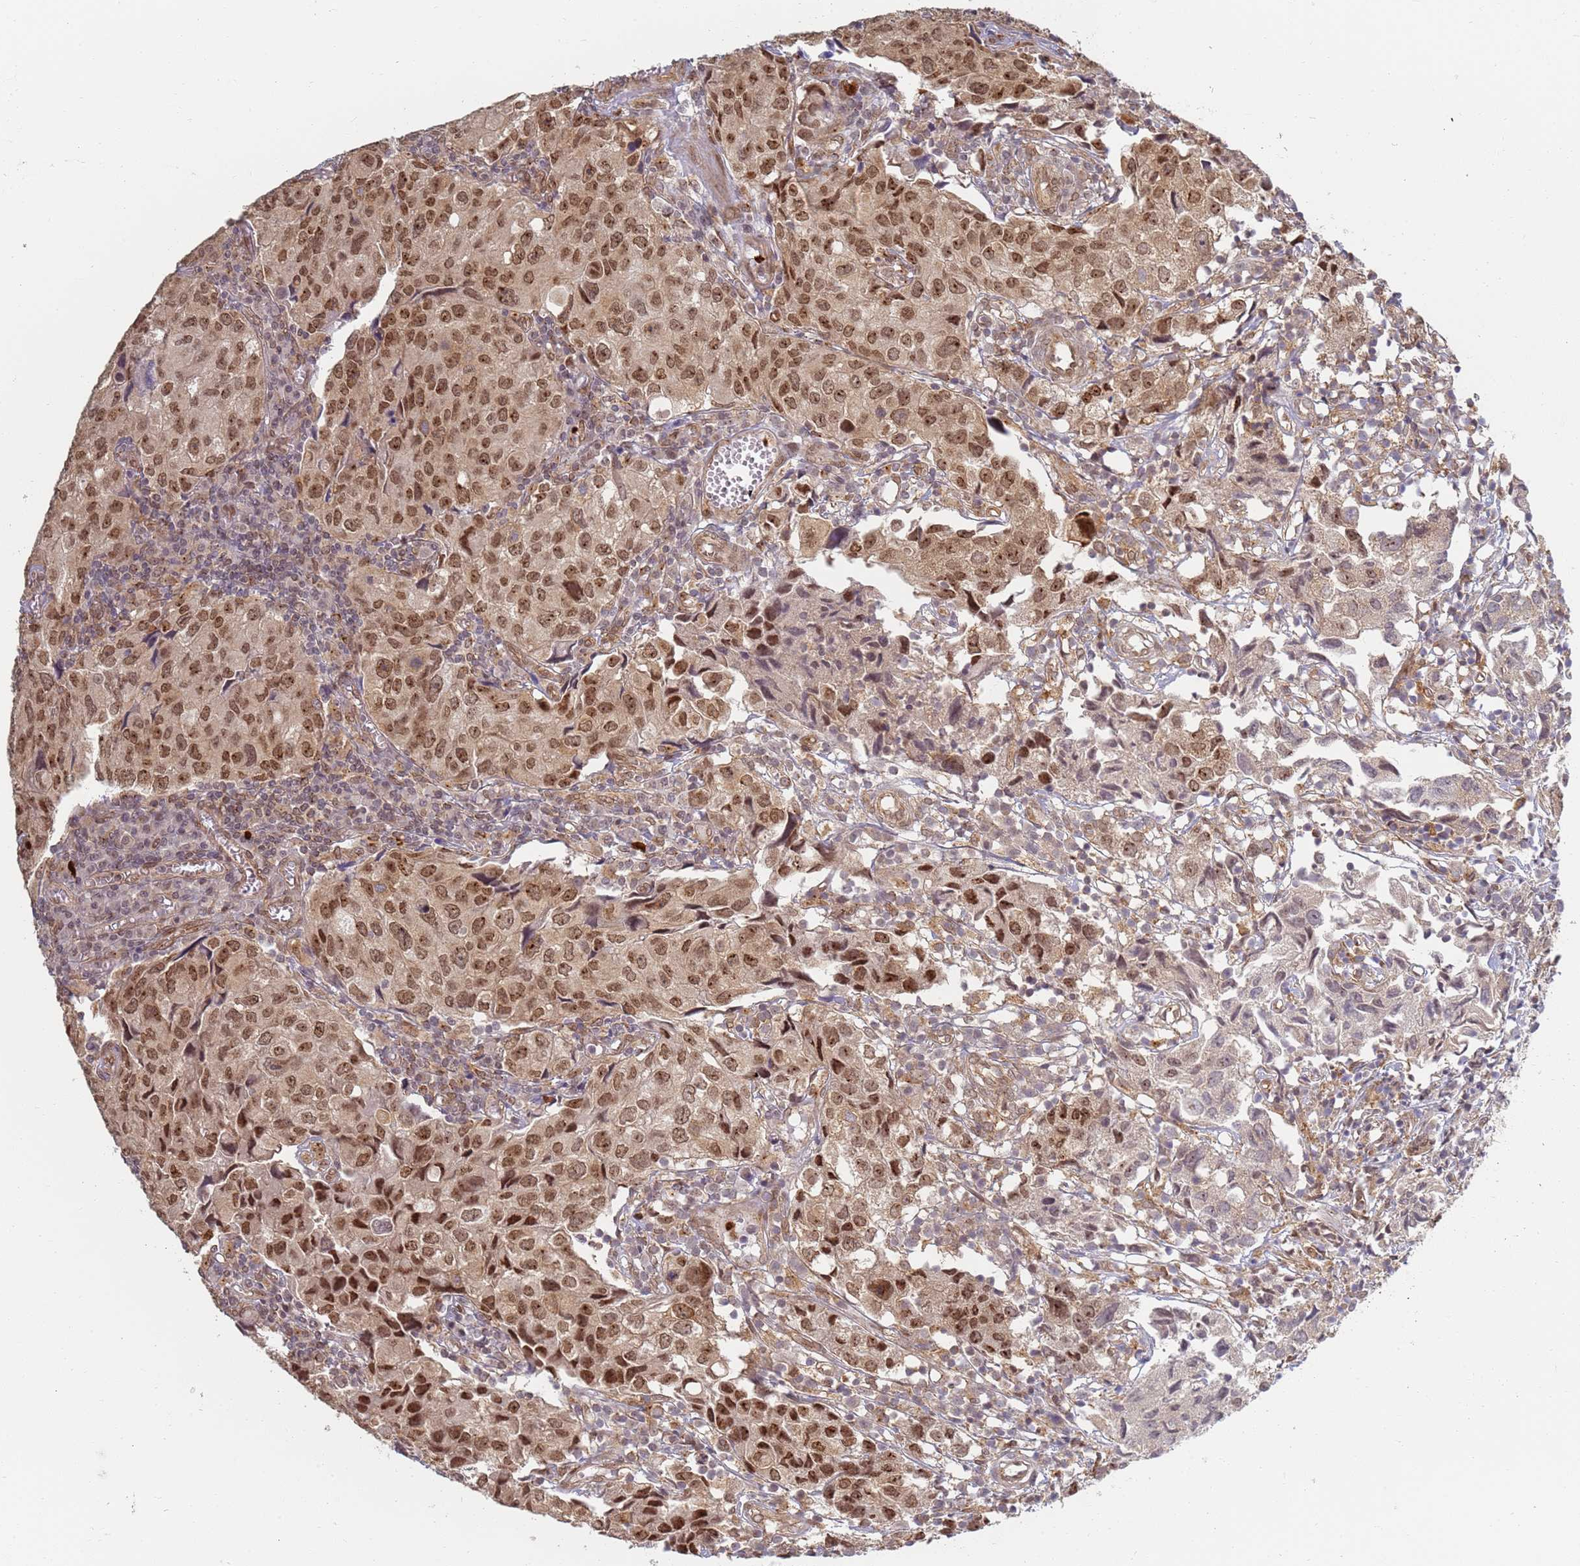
{"staining": {"intensity": "moderate", "quantity": ">75%", "location": "nuclear"}, "tissue": "urothelial cancer", "cell_type": "Tumor cells", "image_type": "cancer", "snomed": [{"axis": "morphology", "description": "Urothelial carcinoma, High grade"}, {"axis": "topography", "description": "Urinary bladder"}], "caption": "Human high-grade urothelial carcinoma stained with a brown dye shows moderate nuclear positive positivity in approximately >75% of tumor cells.", "gene": "CEP170", "patient": {"sex": "female", "age": 75}}